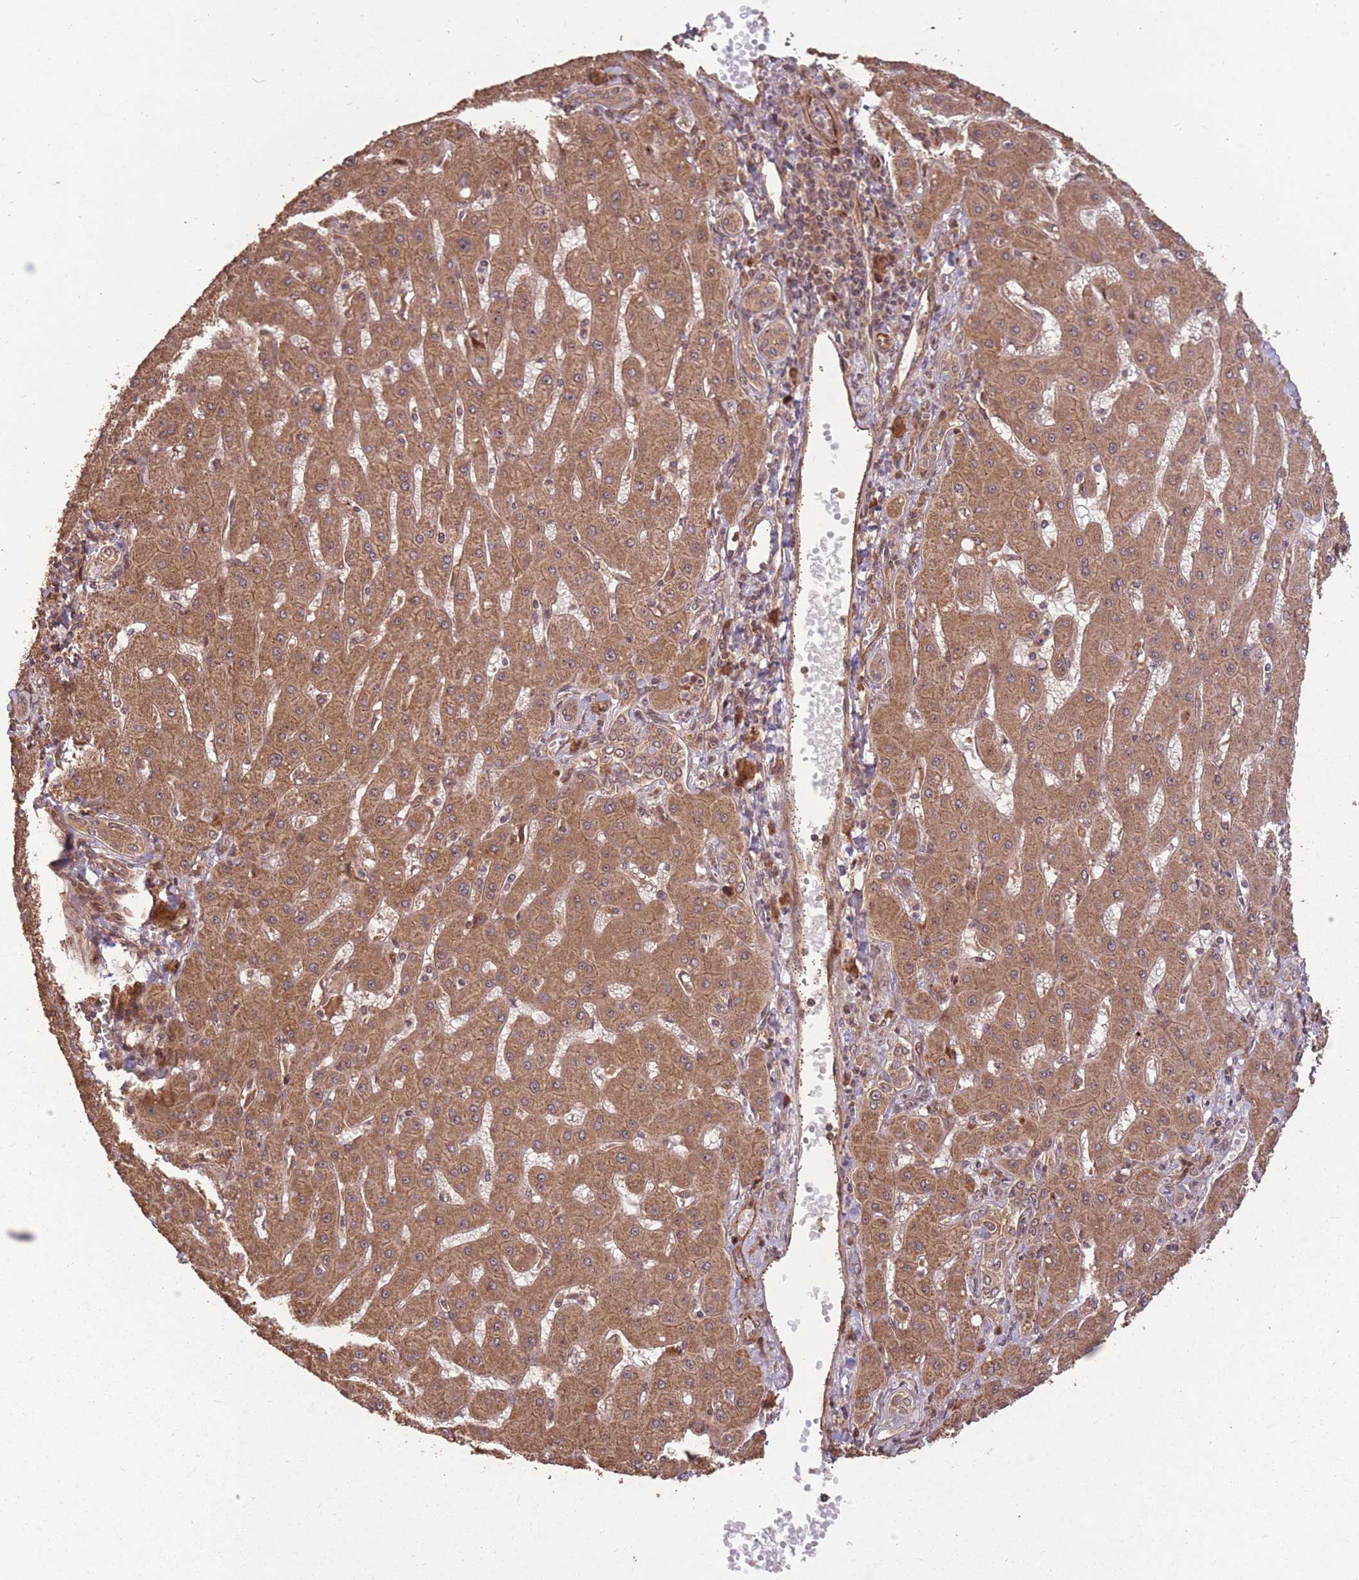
{"staining": {"intensity": "moderate", "quantity": ">75%", "location": "cytoplasmic/membranous"}, "tissue": "liver cancer", "cell_type": "Tumor cells", "image_type": "cancer", "snomed": [{"axis": "morphology", "description": "Carcinoma, Hepatocellular, NOS"}, {"axis": "topography", "description": "Liver"}], "caption": "A medium amount of moderate cytoplasmic/membranous positivity is identified in about >75% of tumor cells in liver cancer (hepatocellular carcinoma) tissue.", "gene": "ERBB3", "patient": {"sex": "male", "age": 72}}